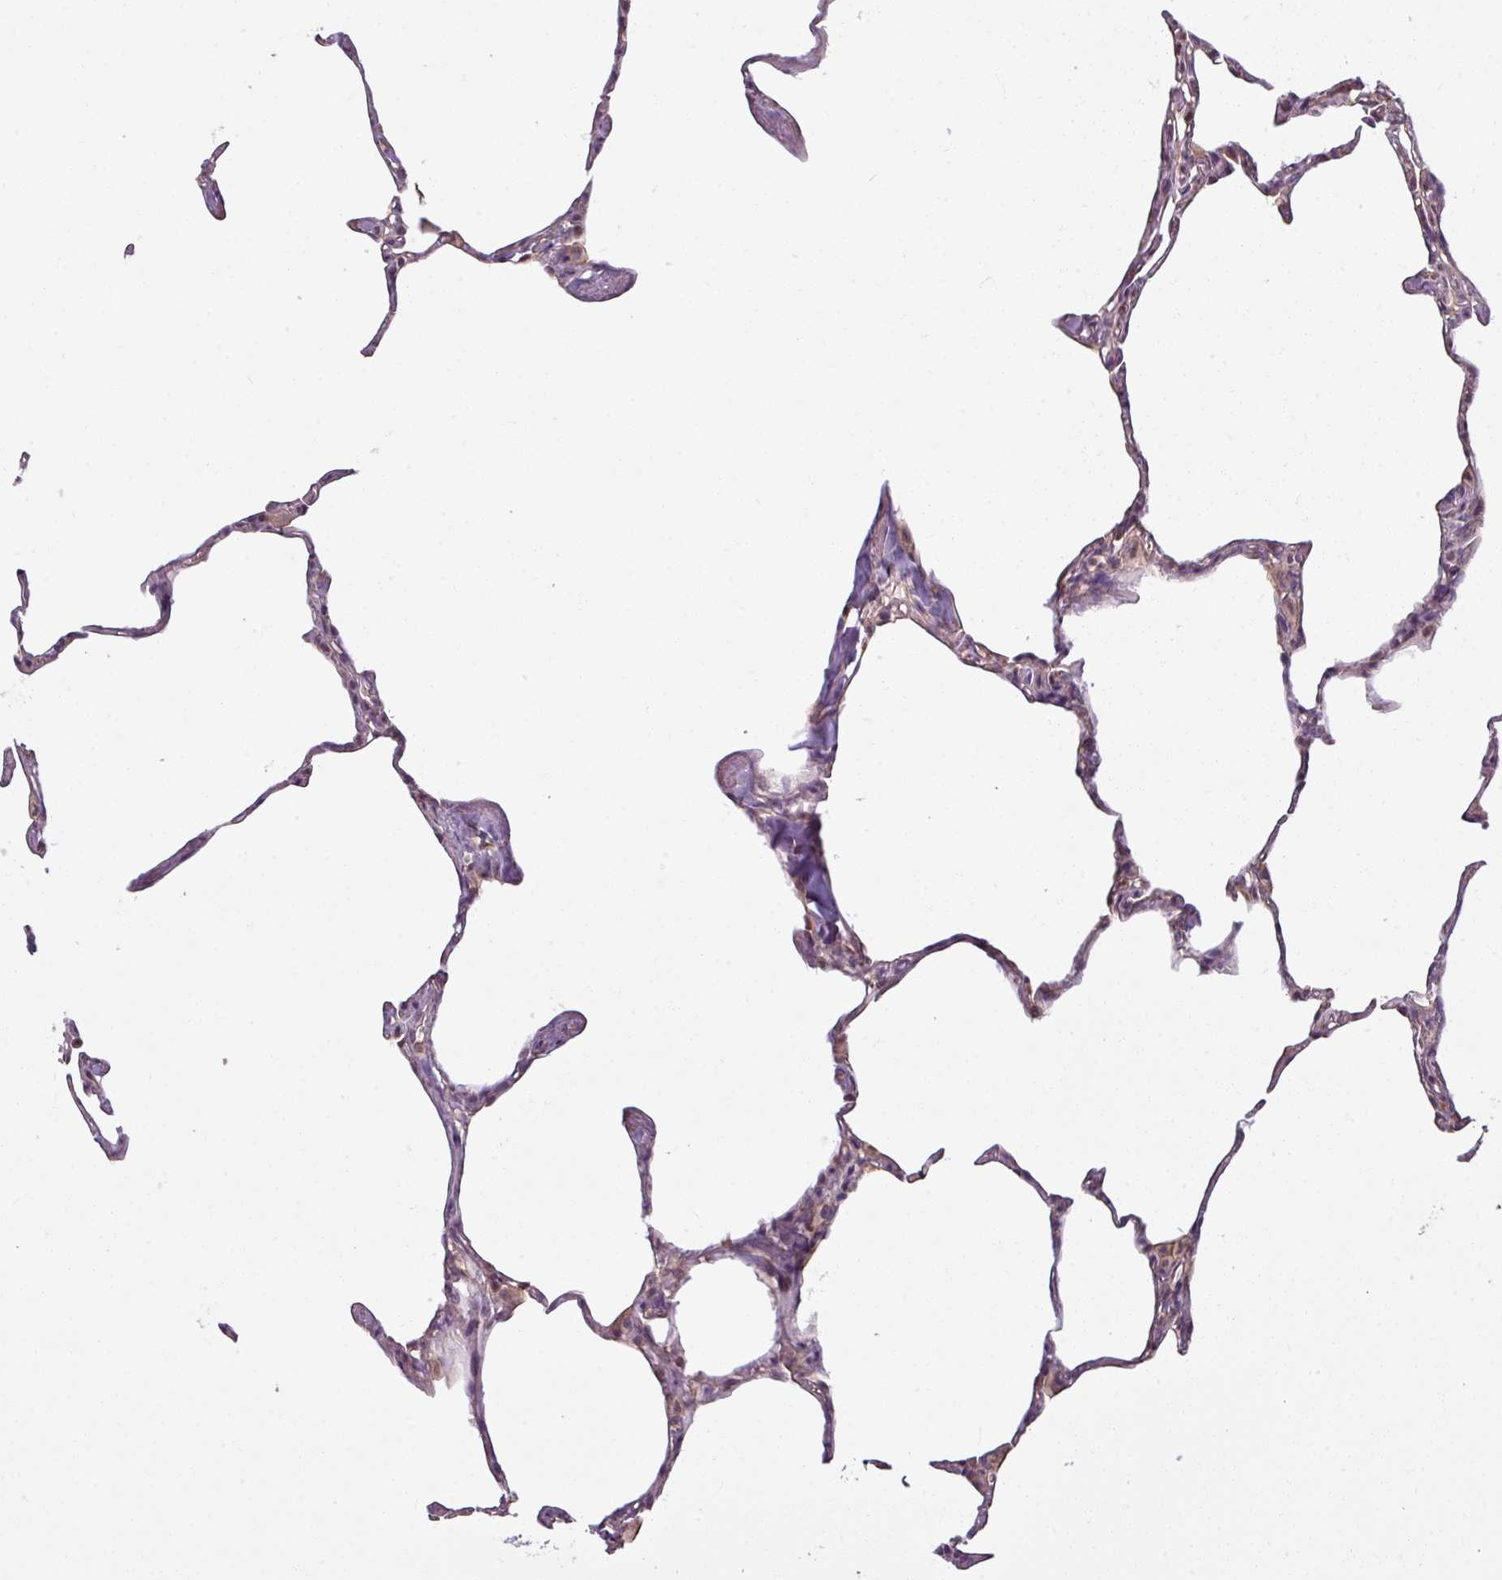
{"staining": {"intensity": "weak", "quantity": "<25%", "location": "cytoplasmic/membranous"}, "tissue": "lung", "cell_type": "Alveolar cells", "image_type": "normal", "snomed": [{"axis": "morphology", "description": "Normal tissue, NOS"}, {"axis": "topography", "description": "Lung"}], "caption": "The micrograph exhibits no significant positivity in alveolar cells of lung. (Brightfield microscopy of DAB immunohistochemistry at high magnification).", "gene": "TUSC3", "patient": {"sex": "male", "age": 65}}